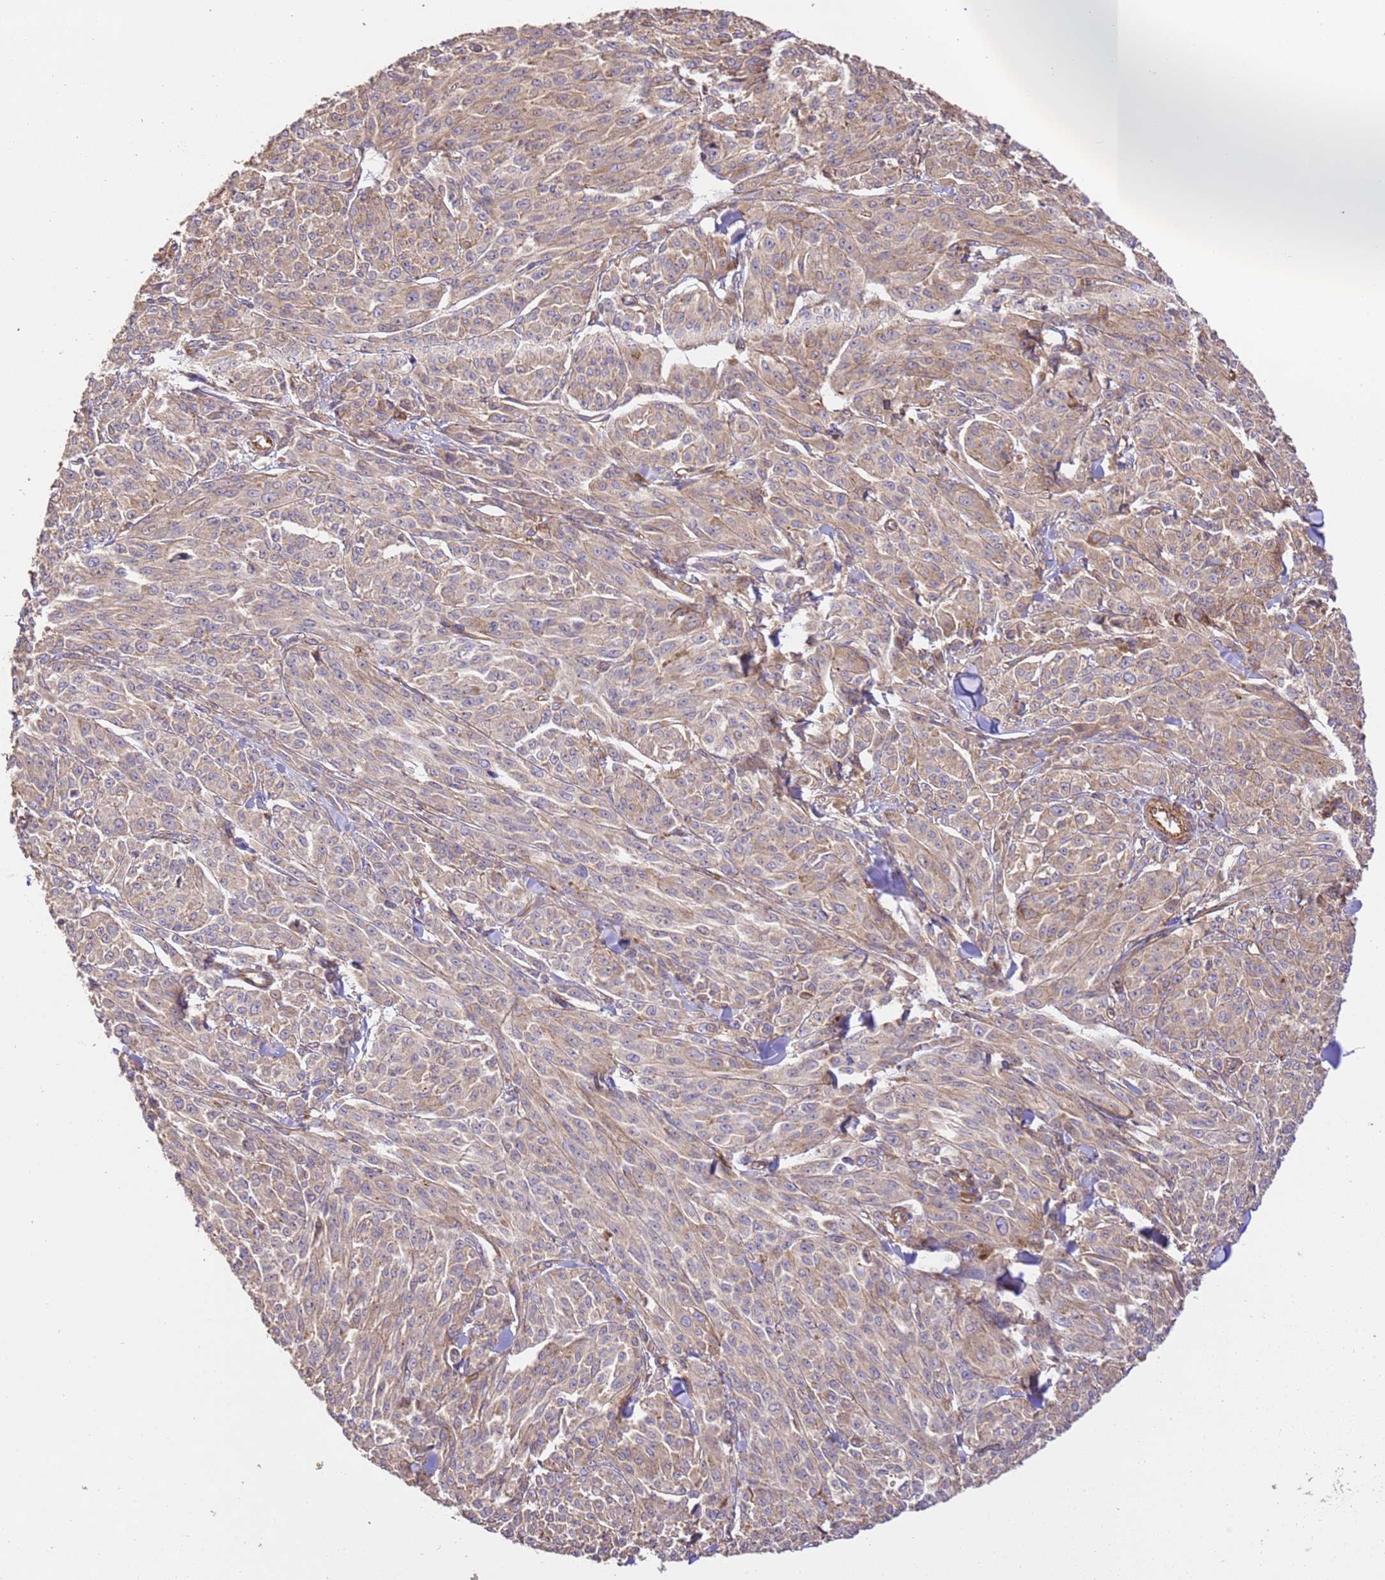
{"staining": {"intensity": "weak", "quantity": "25%-75%", "location": "cytoplasmic/membranous"}, "tissue": "melanoma", "cell_type": "Tumor cells", "image_type": "cancer", "snomed": [{"axis": "morphology", "description": "Malignant melanoma, NOS"}, {"axis": "topography", "description": "Skin"}], "caption": "Malignant melanoma stained with immunohistochemistry shows weak cytoplasmic/membranous positivity in approximately 25%-75% of tumor cells.", "gene": "ZBTB39", "patient": {"sex": "female", "age": 52}}